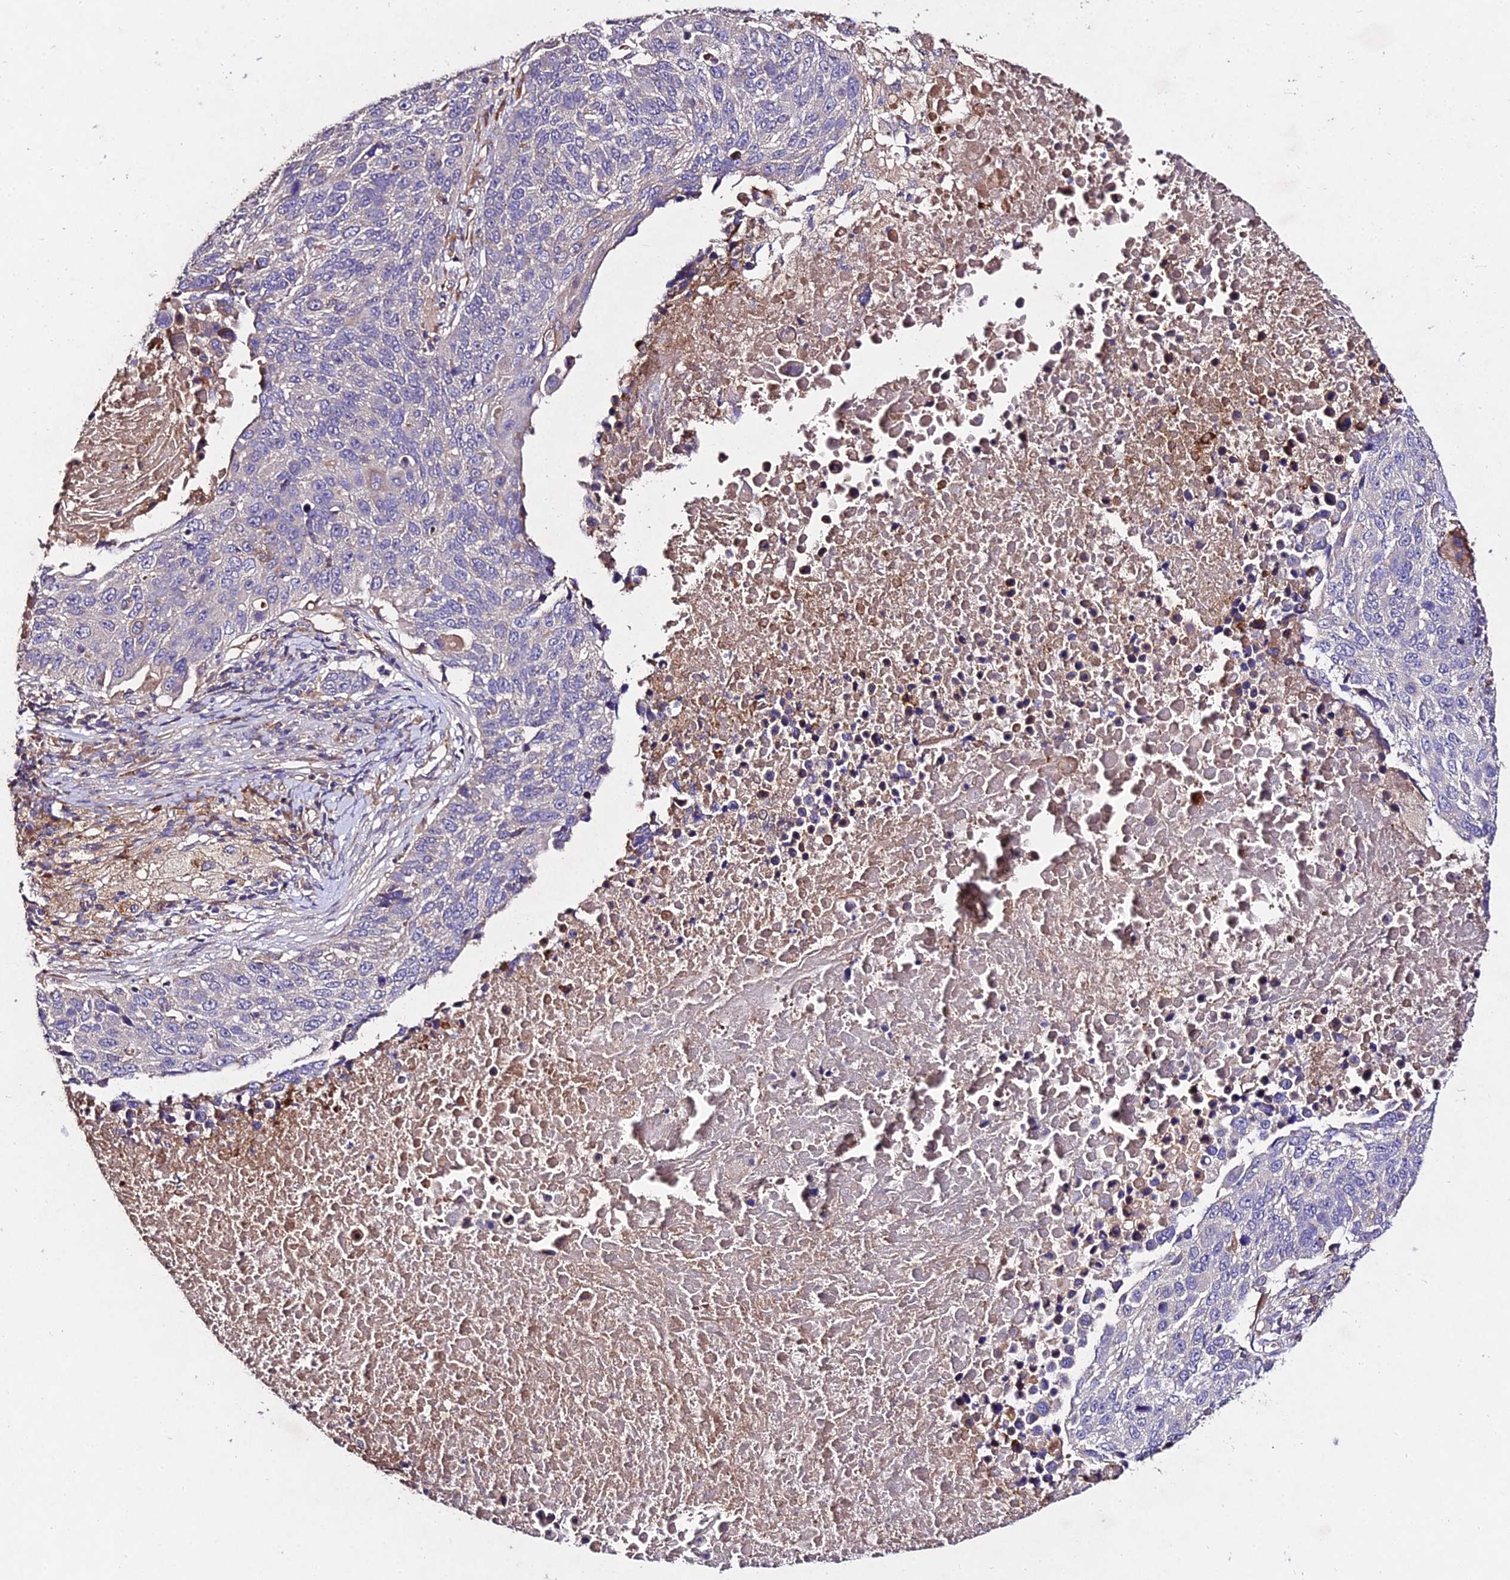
{"staining": {"intensity": "negative", "quantity": "none", "location": "none"}, "tissue": "lung cancer", "cell_type": "Tumor cells", "image_type": "cancer", "snomed": [{"axis": "morphology", "description": "Normal tissue, NOS"}, {"axis": "morphology", "description": "Squamous cell carcinoma, NOS"}, {"axis": "topography", "description": "Lymph node"}, {"axis": "topography", "description": "Lung"}], "caption": "Immunohistochemical staining of human lung squamous cell carcinoma displays no significant staining in tumor cells.", "gene": "AP3M2", "patient": {"sex": "male", "age": 66}}